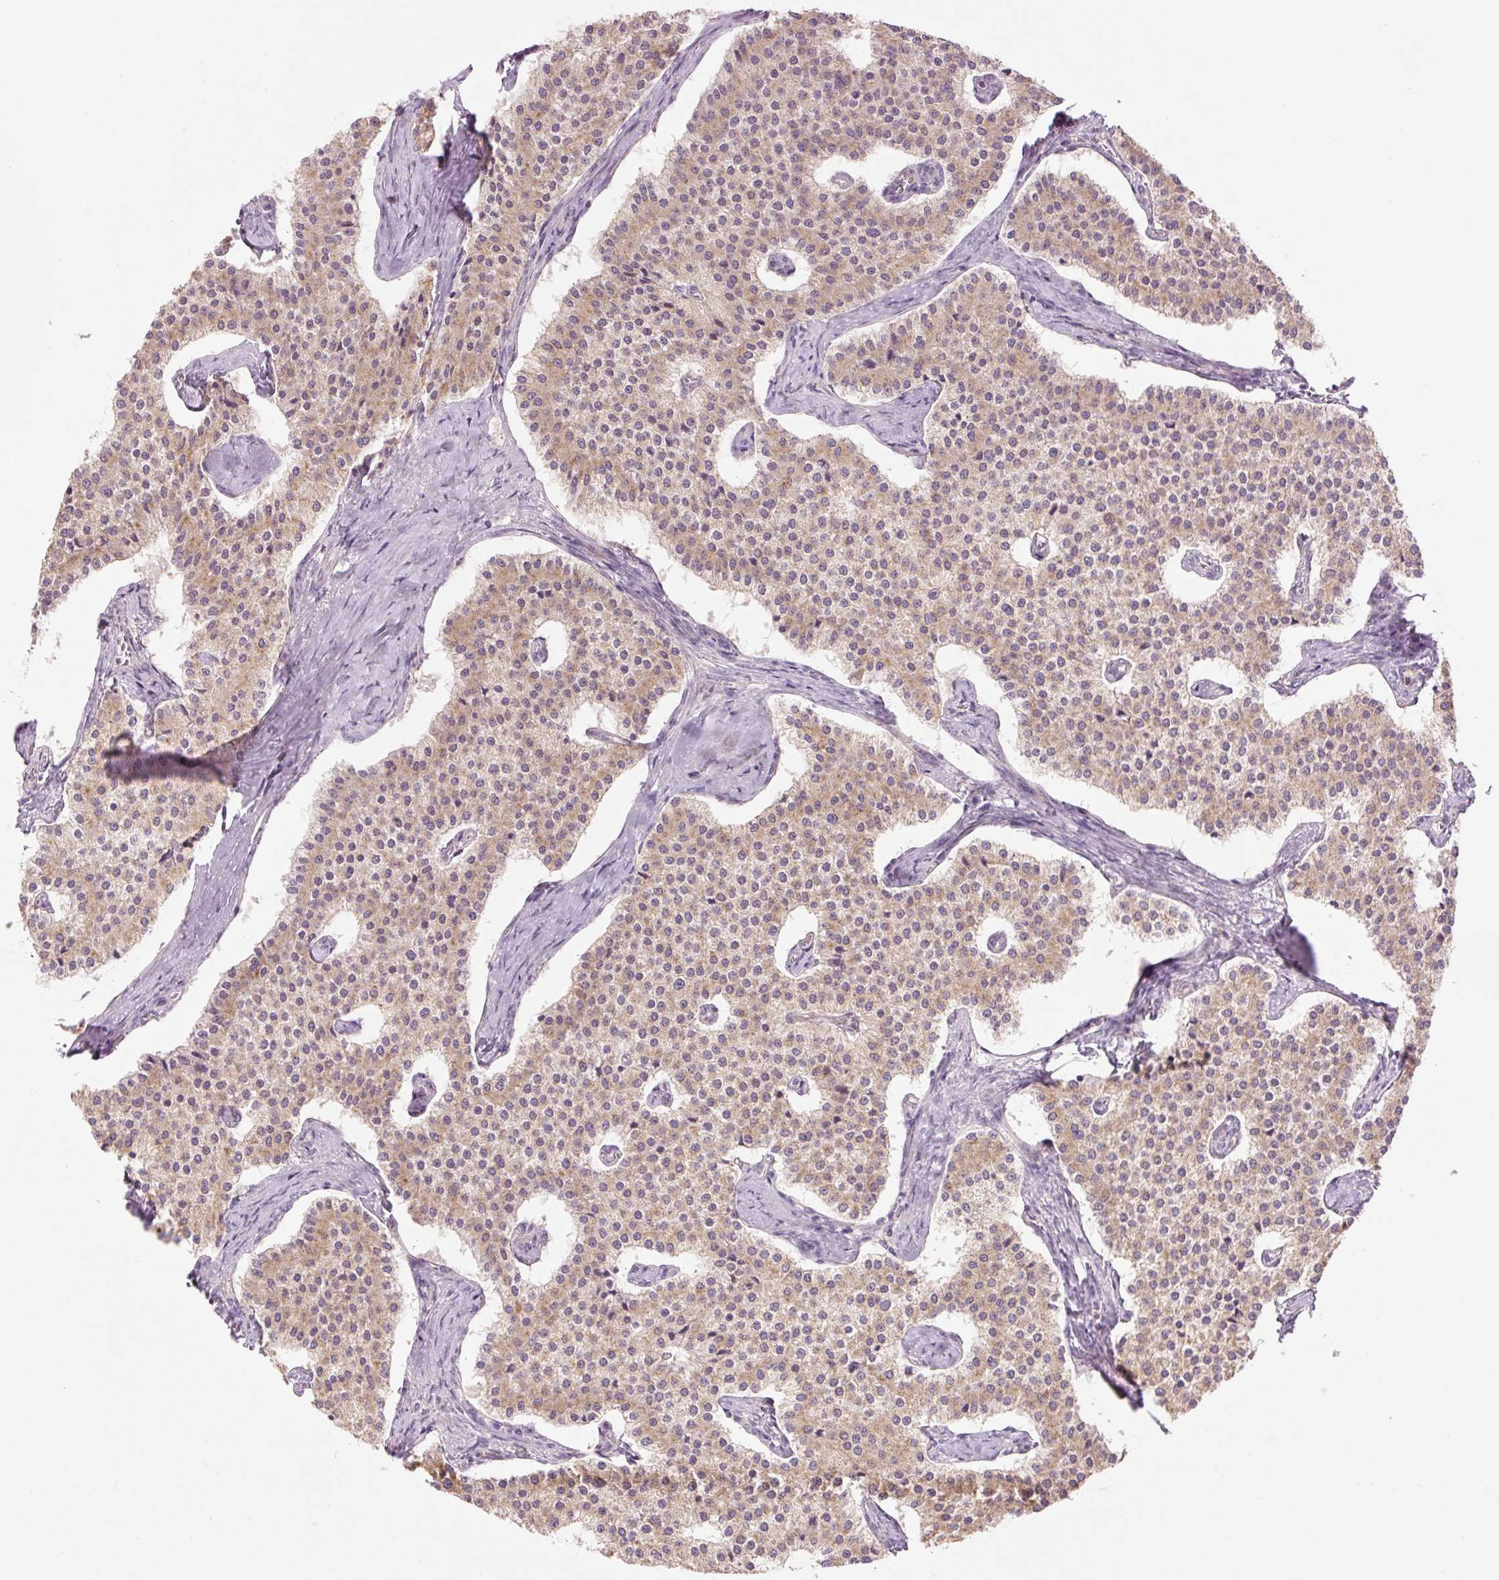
{"staining": {"intensity": "moderate", "quantity": ">75%", "location": "cytoplasmic/membranous"}, "tissue": "carcinoid", "cell_type": "Tumor cells", "image_type": "cancer", "snomed": [{"axis": "morphology", "description": "Carcinoid, malignant, NOS"}, {"axis": "topography", "description": "Colon"}], "caption": "Immunohistochemistry staining of carcinoid (malignant), which displays medium levels of moderate cytoplasmic/membranous expression in approximately >75% of tumor cells indicating moderate cytoplasmic/membranous protein positivity. The staining was performed using DAB (3,3'-diaminobenzidine) (brown) for protein detection and nuclei were counterstained in hematoxylin (blue).", "gene": "YJU2B", "patient": {"sex": "female", "age": 52}}